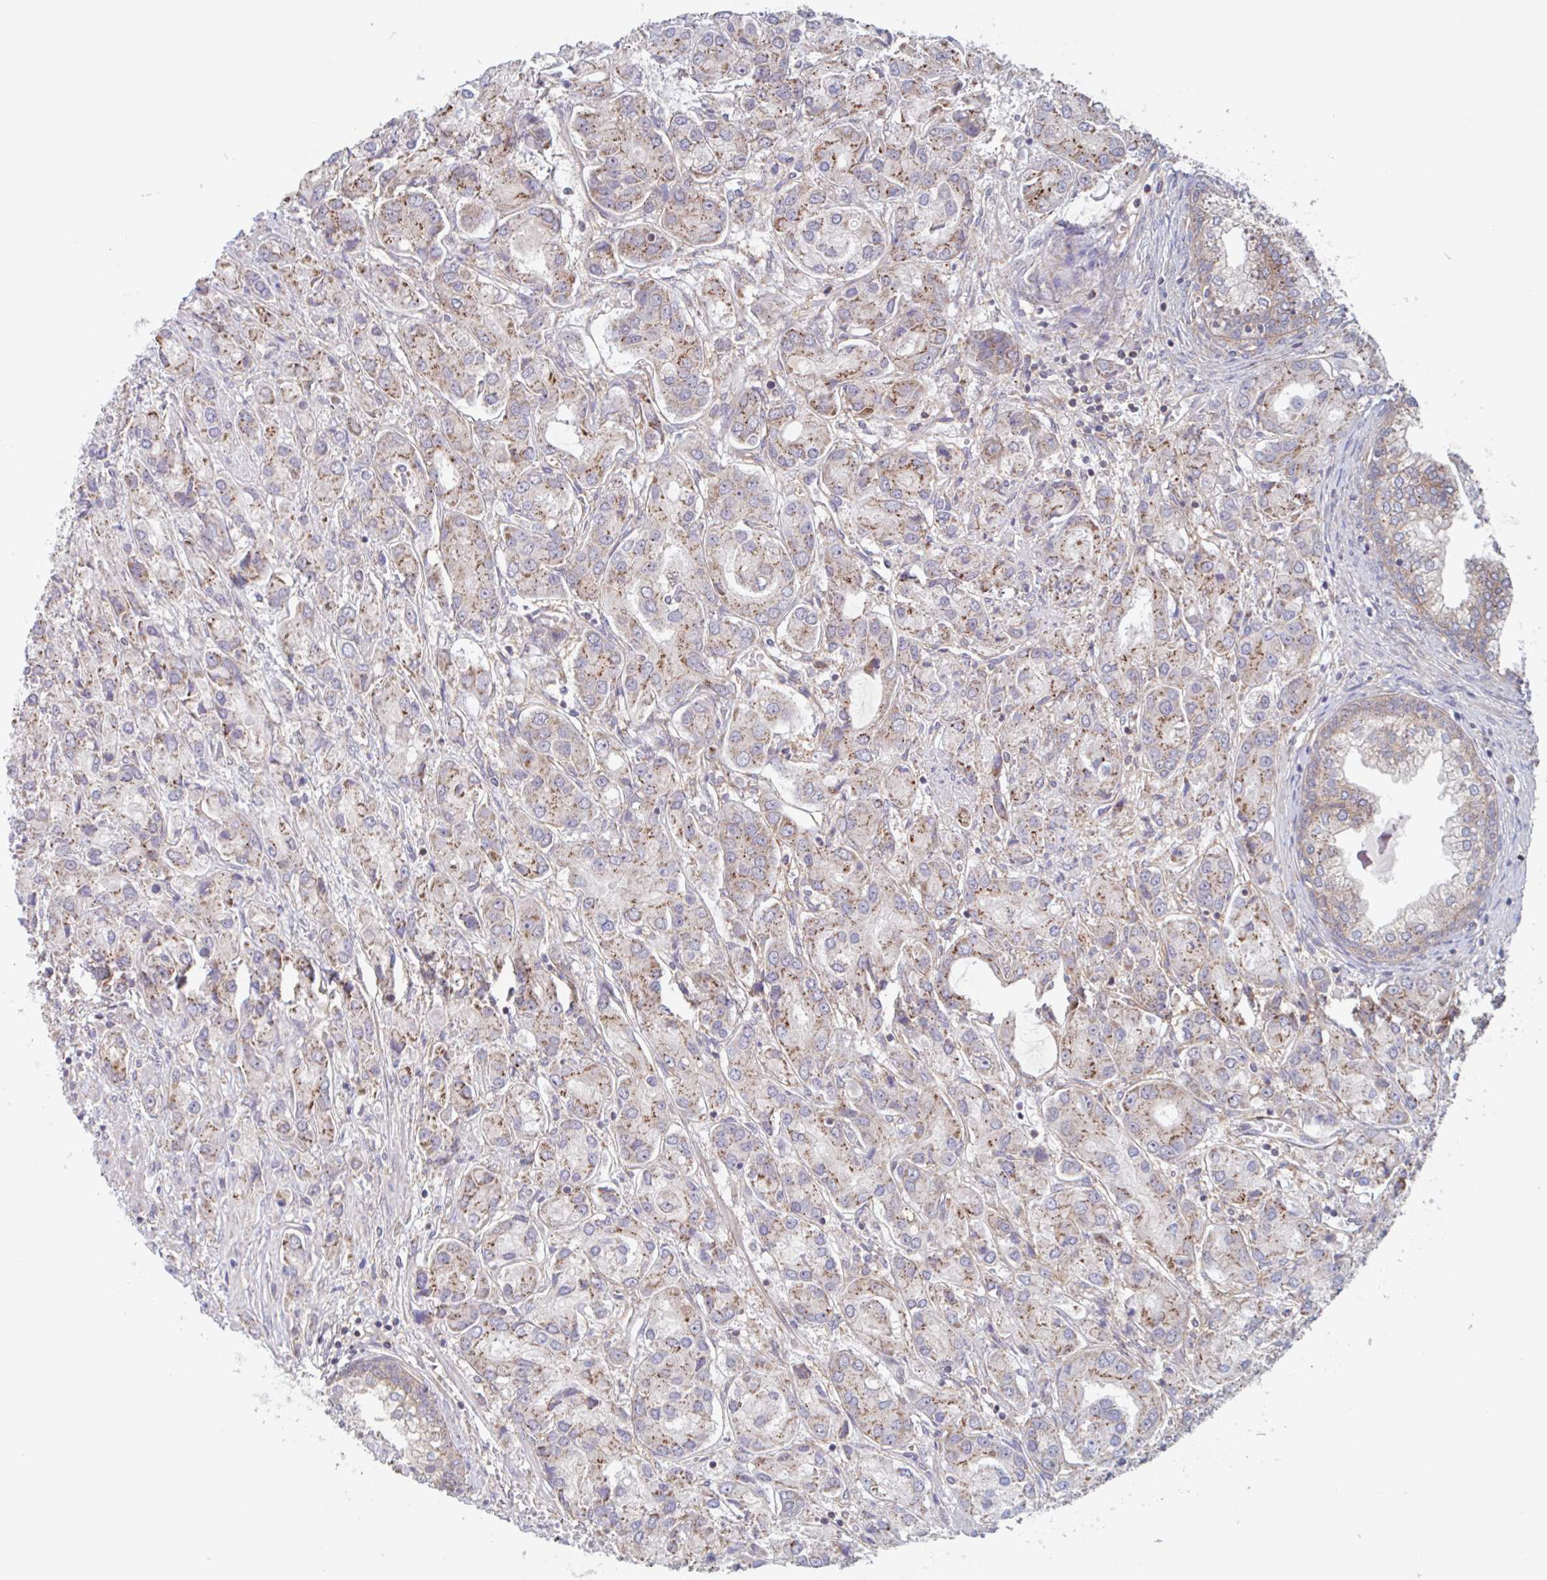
{"staining": {"intensity": "moderate", "quantity": ">75%", "location": "cytoplasmic/membranous"}, "tissue": "prostate cancer", "cell_type": "Tumor cells", "image_type": "cancer", "snomed": [{"axis": "morphology", "description": "Adenocarcinoma, High grade"}, {"axis": "topography", "description": "Prostate"}], "caption": "Immunohistochemistry image of human adenocarcinoma (high-grade) (prostate) stained for a protein (brown), which shows medium levels of moderate cytoplasmic/membranous positivity in about >75% of tumor cells.", "gene": "SURF1", "patient": {"sex": "male", "age": 67}}